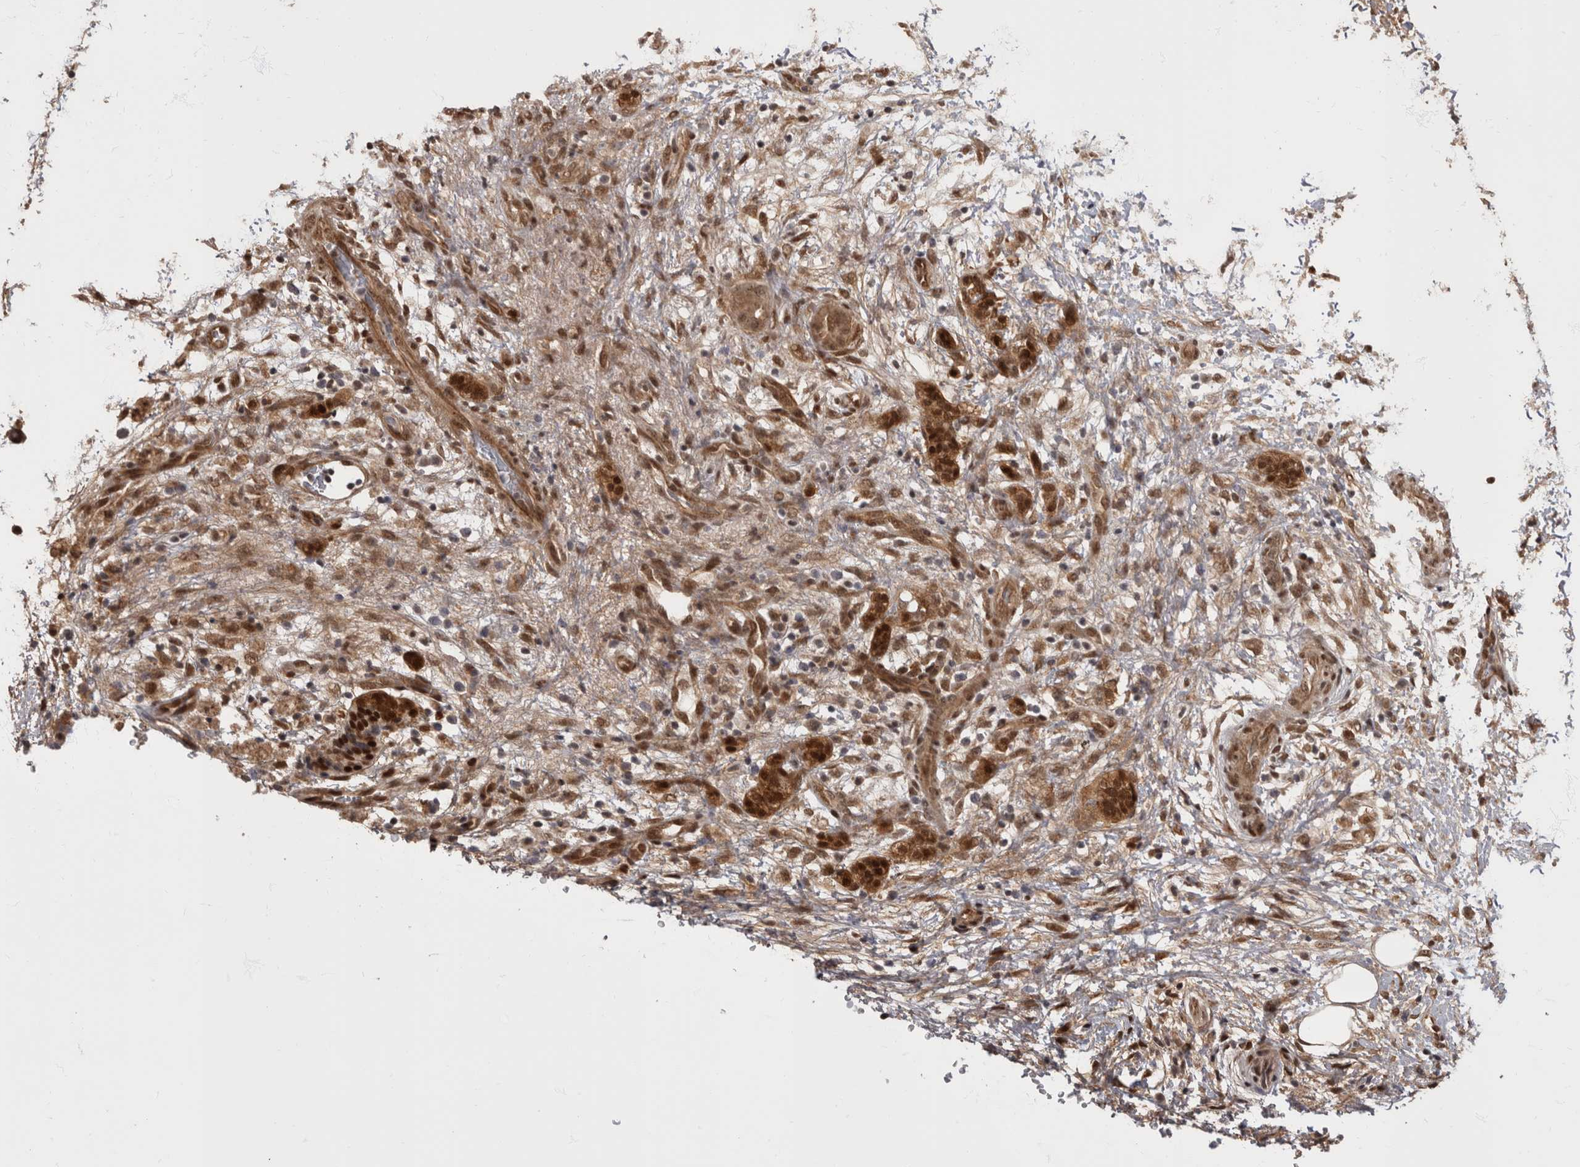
{"staining": {"intensity": "moderate", "quantity": ">75%", "location": "cytoplasmic/membranous,nuclear"}, "tissue": "pancreatic cancer", "cell_type": "Tumor cells", "image_type": "cancer", "snomed": [{"axis": "morphology", "description": "Adenocarcinoma, NOS"}, {"axis": "topography", "description": "Pancreas"}], "caption": "A micrograph of human pancreatic adenocarcinoma stained for a protein demonstrates moderate cytoplasmic/membranous and nuclear brown staining in tumor cells. Immunohistochemistry (ihc) stains the protein of interest in brown and the nuclei are stained blue.", "gene": "AKT3", "patient": {"sex": "female", "age": 78}}